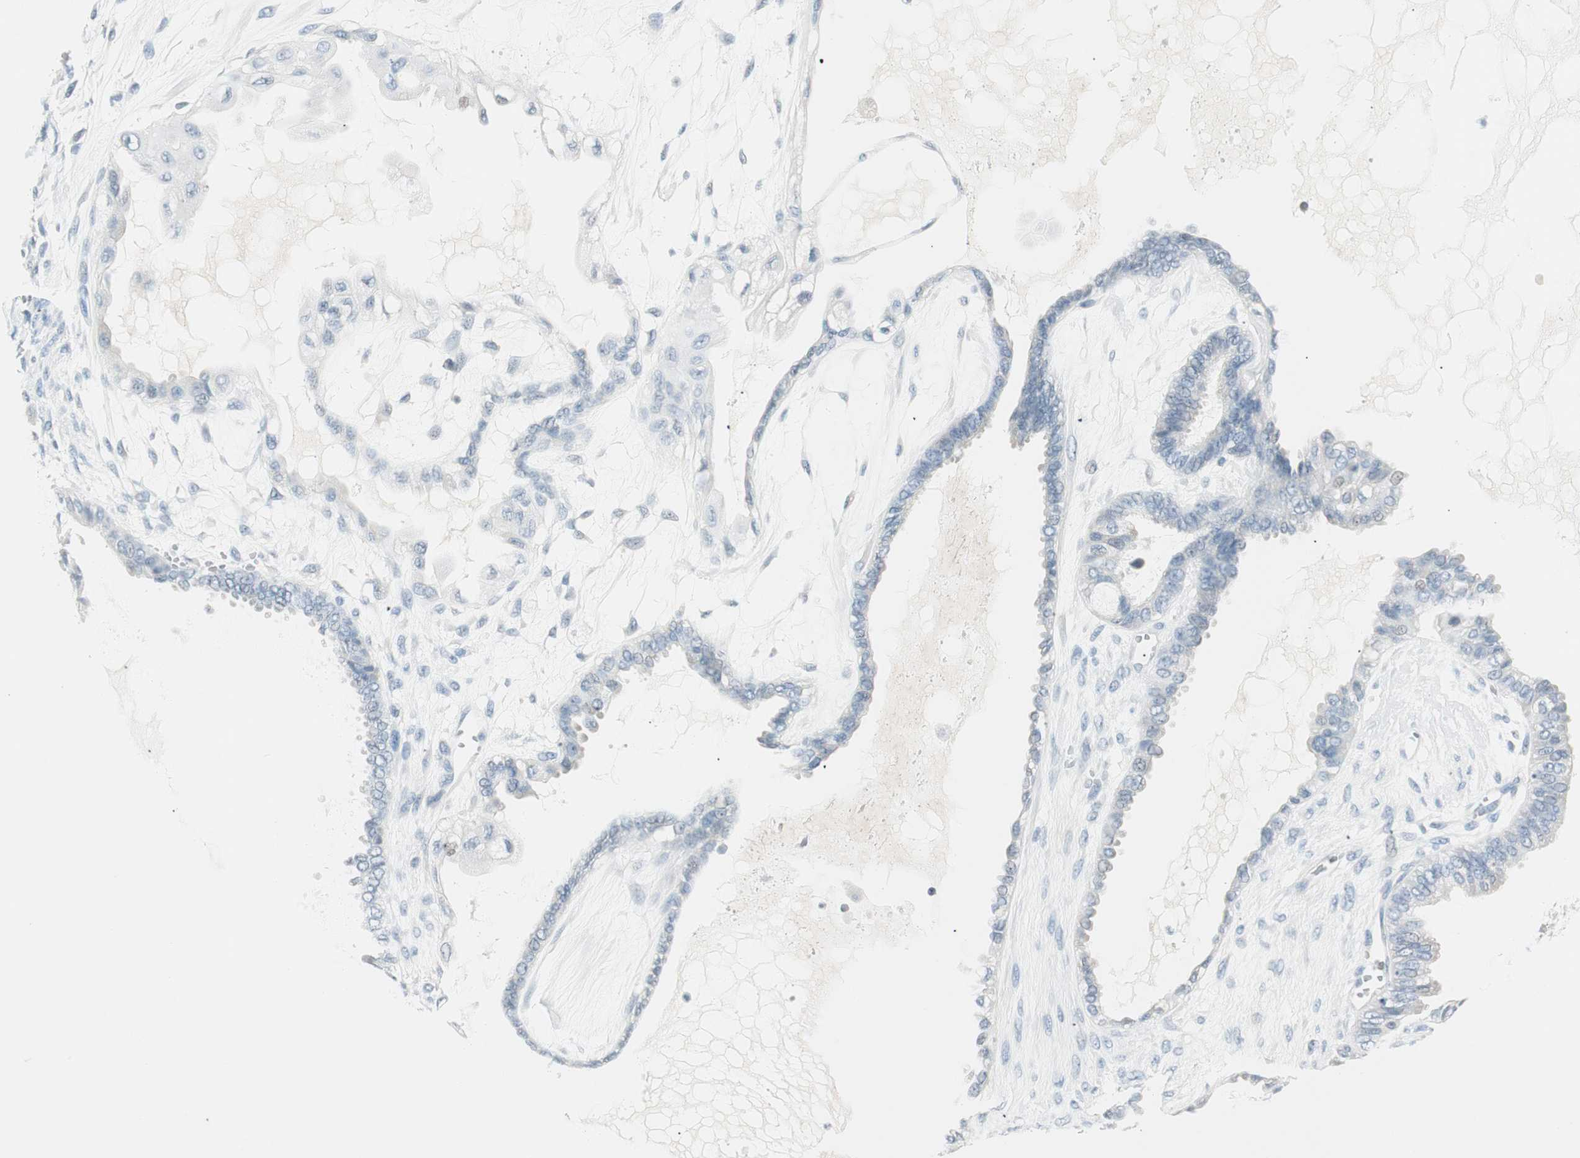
{"staining": {"intensity": "negative", "quantity": "none", "location": "none"}, "tissue": "ovarian cancer", "cell_type": "Tumor cells", "image_type": "cancer", "snomed": [{"axis": "morphology", "description": "Carcinoma, NOS"}, {"axis": "morphology", "description": "Carcinoma, endometroid"}, {"axis": "topography", "description": "Ovary"}], "caption": "Immunohistochemistry of human ovarian cancer displays no positivity in tumor cells.", "gene": "HOXB13", "patient": {"sex": "female", "age": 50}}